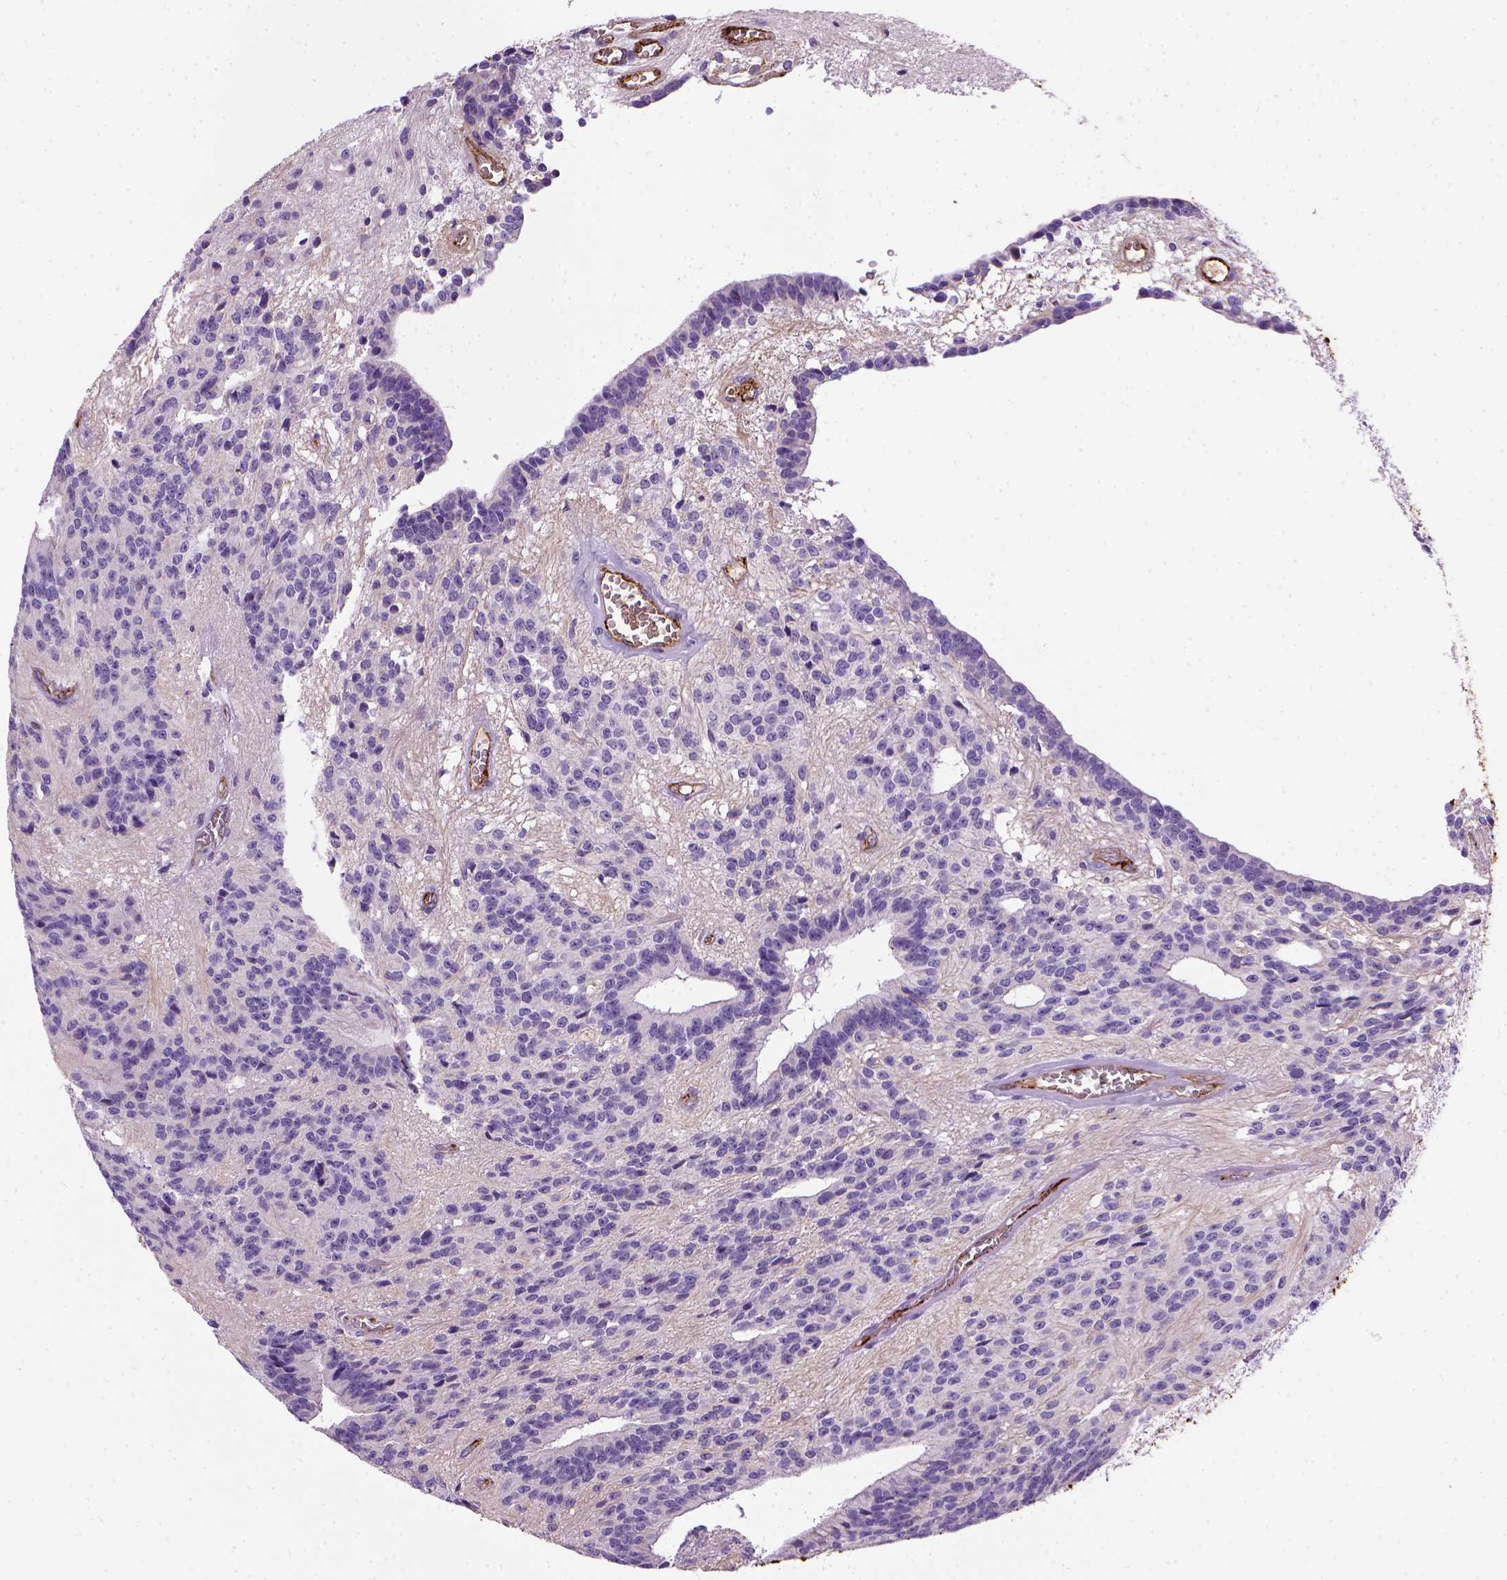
{"staining": {"intensity": "negative", "quantity": "none", "location": "none"}, "tissue": "glioma", "cell_type": "Tumor cells", "image_type": "cancer", "snomed": [{"axis": "morphology", "description": "Glioma, malignant, Low grade"}, {"axis": "topography", "description": "Brain"}], "caption": "Immunohistochemistry of human glioma demonstrates no expression in tumor cells.", "gene": "VWF", "patient": {"sex": "male", "age": 31}}